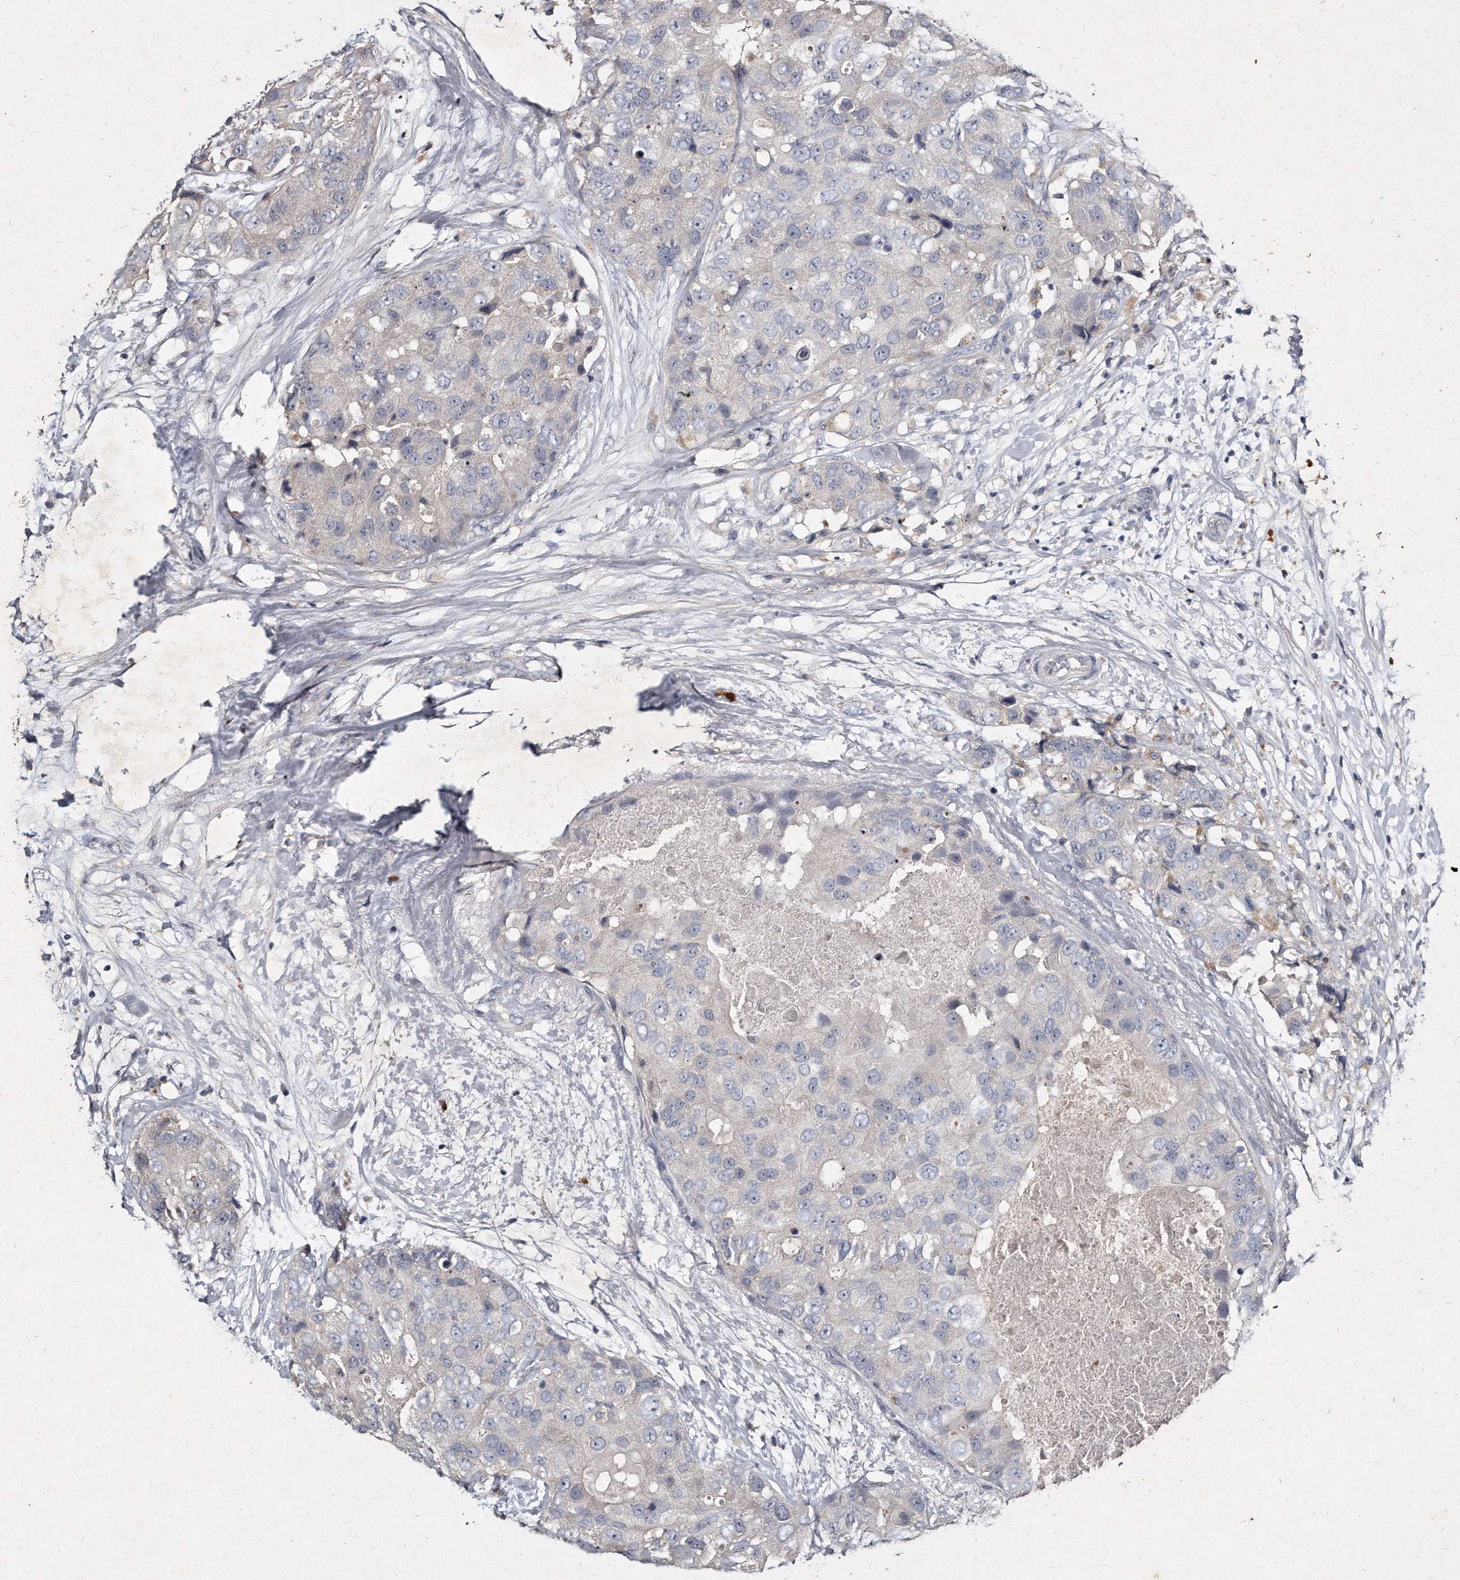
{"staining": {"intensity": "negative", "quantity": "none", "location": "none"}, "tissue": "breast cancer", "cell_type": "Tumor cells", "image_type": "cancer", "snomed": [{"axis": "morphology", "description": "Duct carcinoma"}, {"axis": "topography", "description": "Breast"}], "caption": "IHC micrograph of neoplastic tissue: intraductal carcinoma (breast) stained with DAB reveals no significant protein staining in tumor cells. Brightfield microscopy of immunohistochemistry (IHC) stained with DAB (brown) and hematoxylin (blue), captured at high magnification.", "gene": "KLHDC3", "patient": {"sex": "female", "age": 62}}